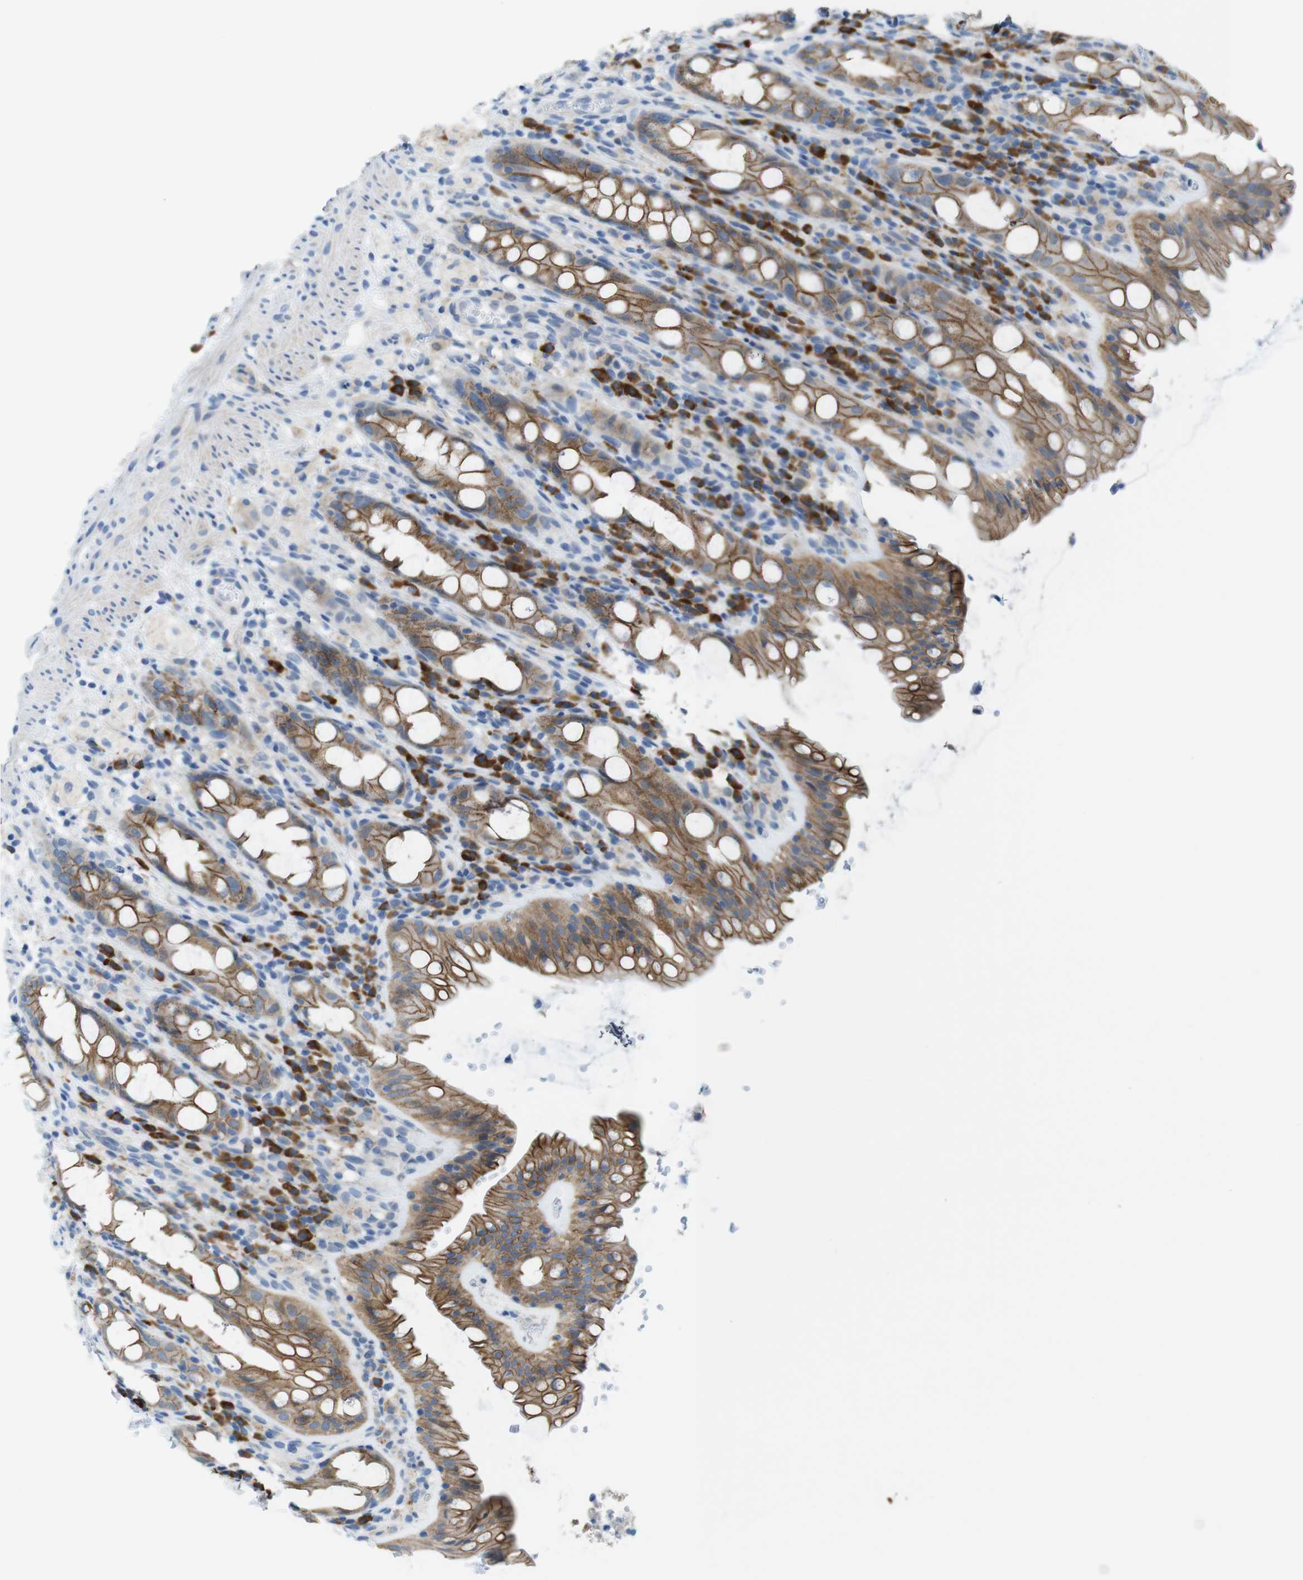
{"staining": {"intensity": "strong", "quantity": ">75%", "location": "cytoplasmic/membranous"}, "tissue": "rectum", "cell_type": "Glandular cells", "image_type": "normal", "snomed": [{"axis": "morphology", "description": "Normal tissue, NOS"}, {"axis": "topography", "description": "Rectum"}], "caption": "High-power microscopy captured an IHC image of benign rectum, revealing strong cytoplasmic/membranous staining in approximately >75% of glandular cells.", "gene": "CLMN", "patient": {"sex": "male", "age": 44}}